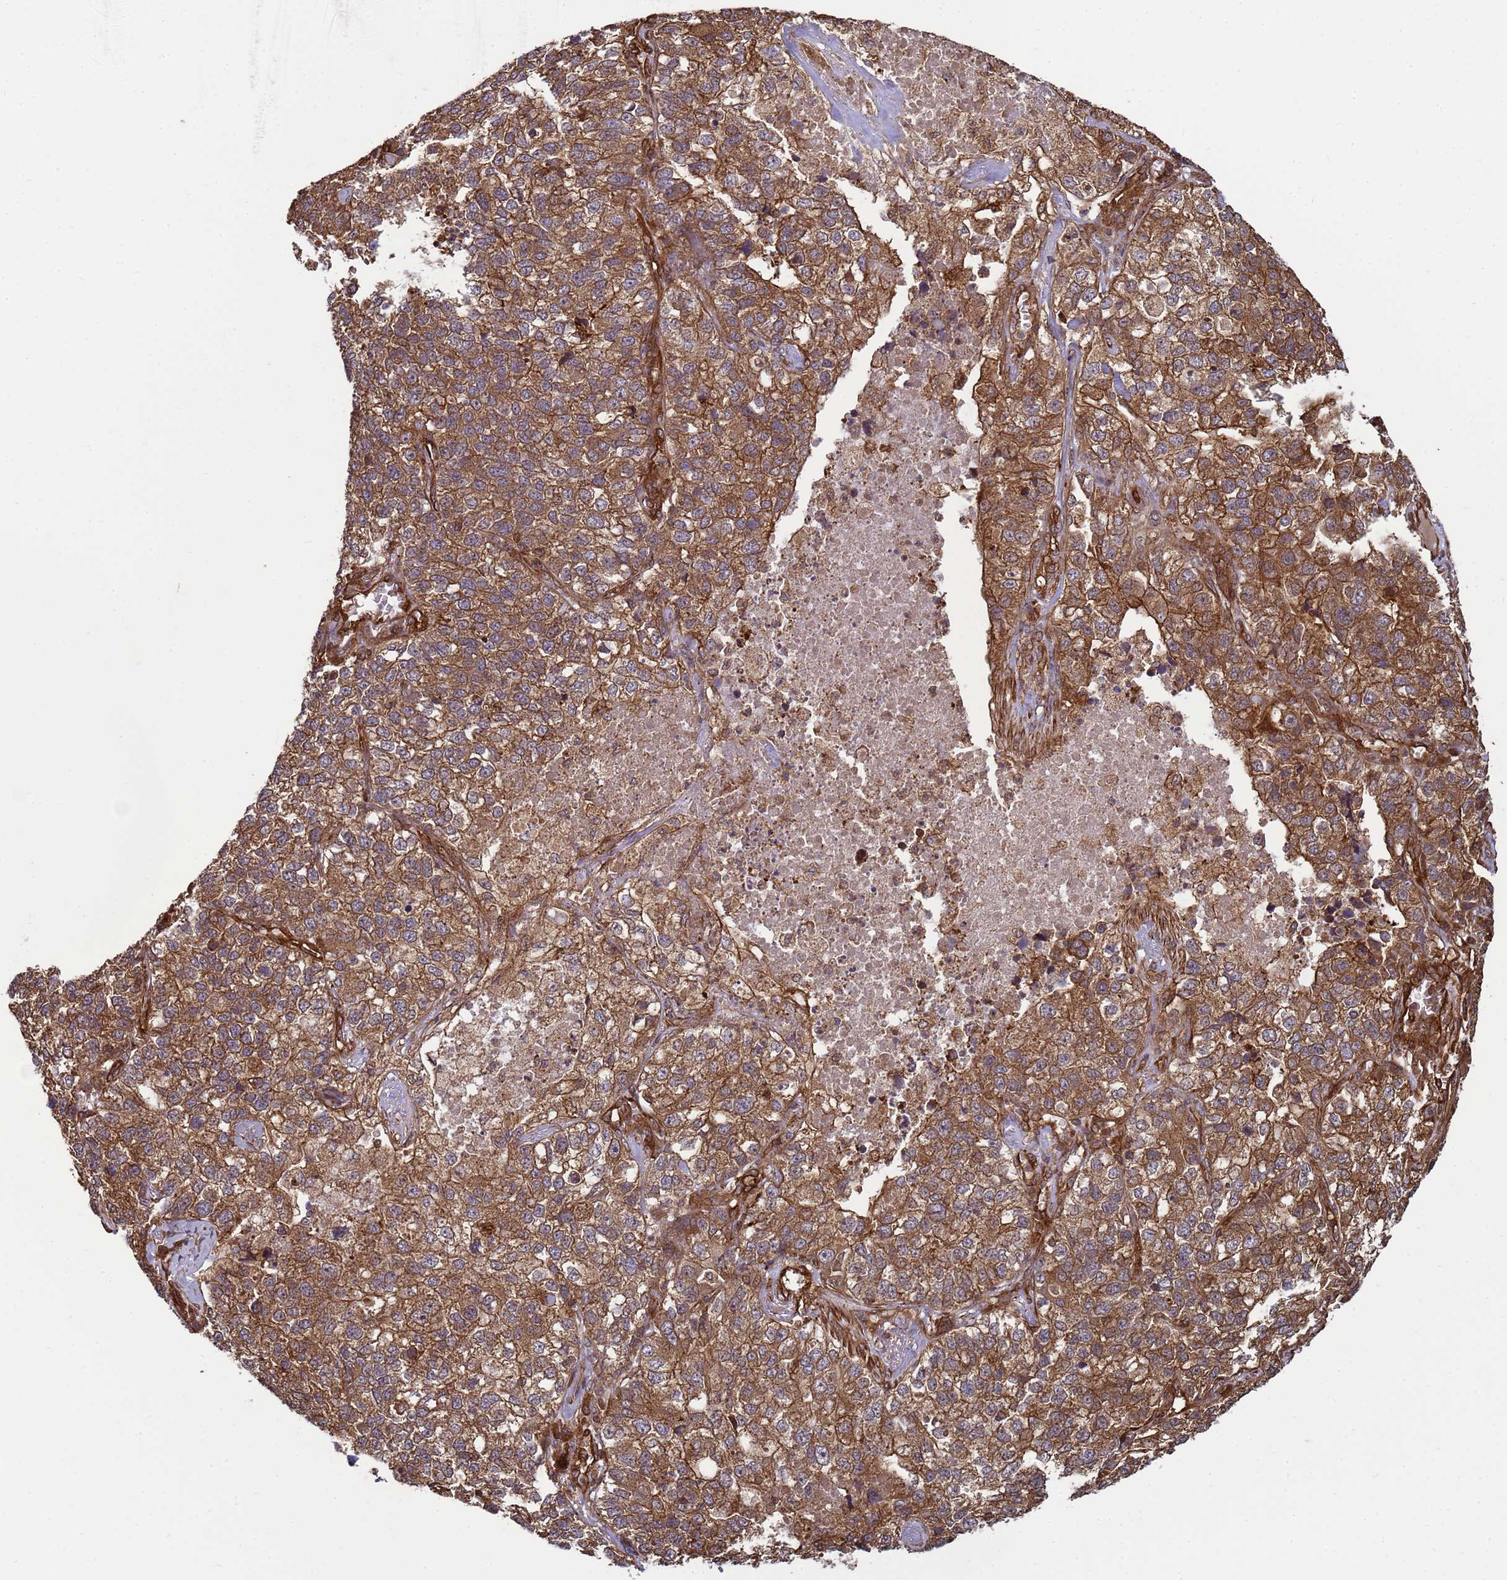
{"staining": {"intensity": "moderate", "quantity": ">75%", "location": "cytoplasmic/membranous"}, "tissue": "lung cancer", "cell_type": "Tumor cells", "image_type": "cancer", "snomed": [{"axis": "morphology", "description": "Adenocarcinoma, NOS"}, {"axis": "topography", "description": "Lung"}], "caption": "Moderate cytoplasmic/membranous positivity is present in about >75% of tumor cells in adenocarcinoma (lung).", "gene": "CNOT1", "patient": {"sex": "male", "age": 49}}